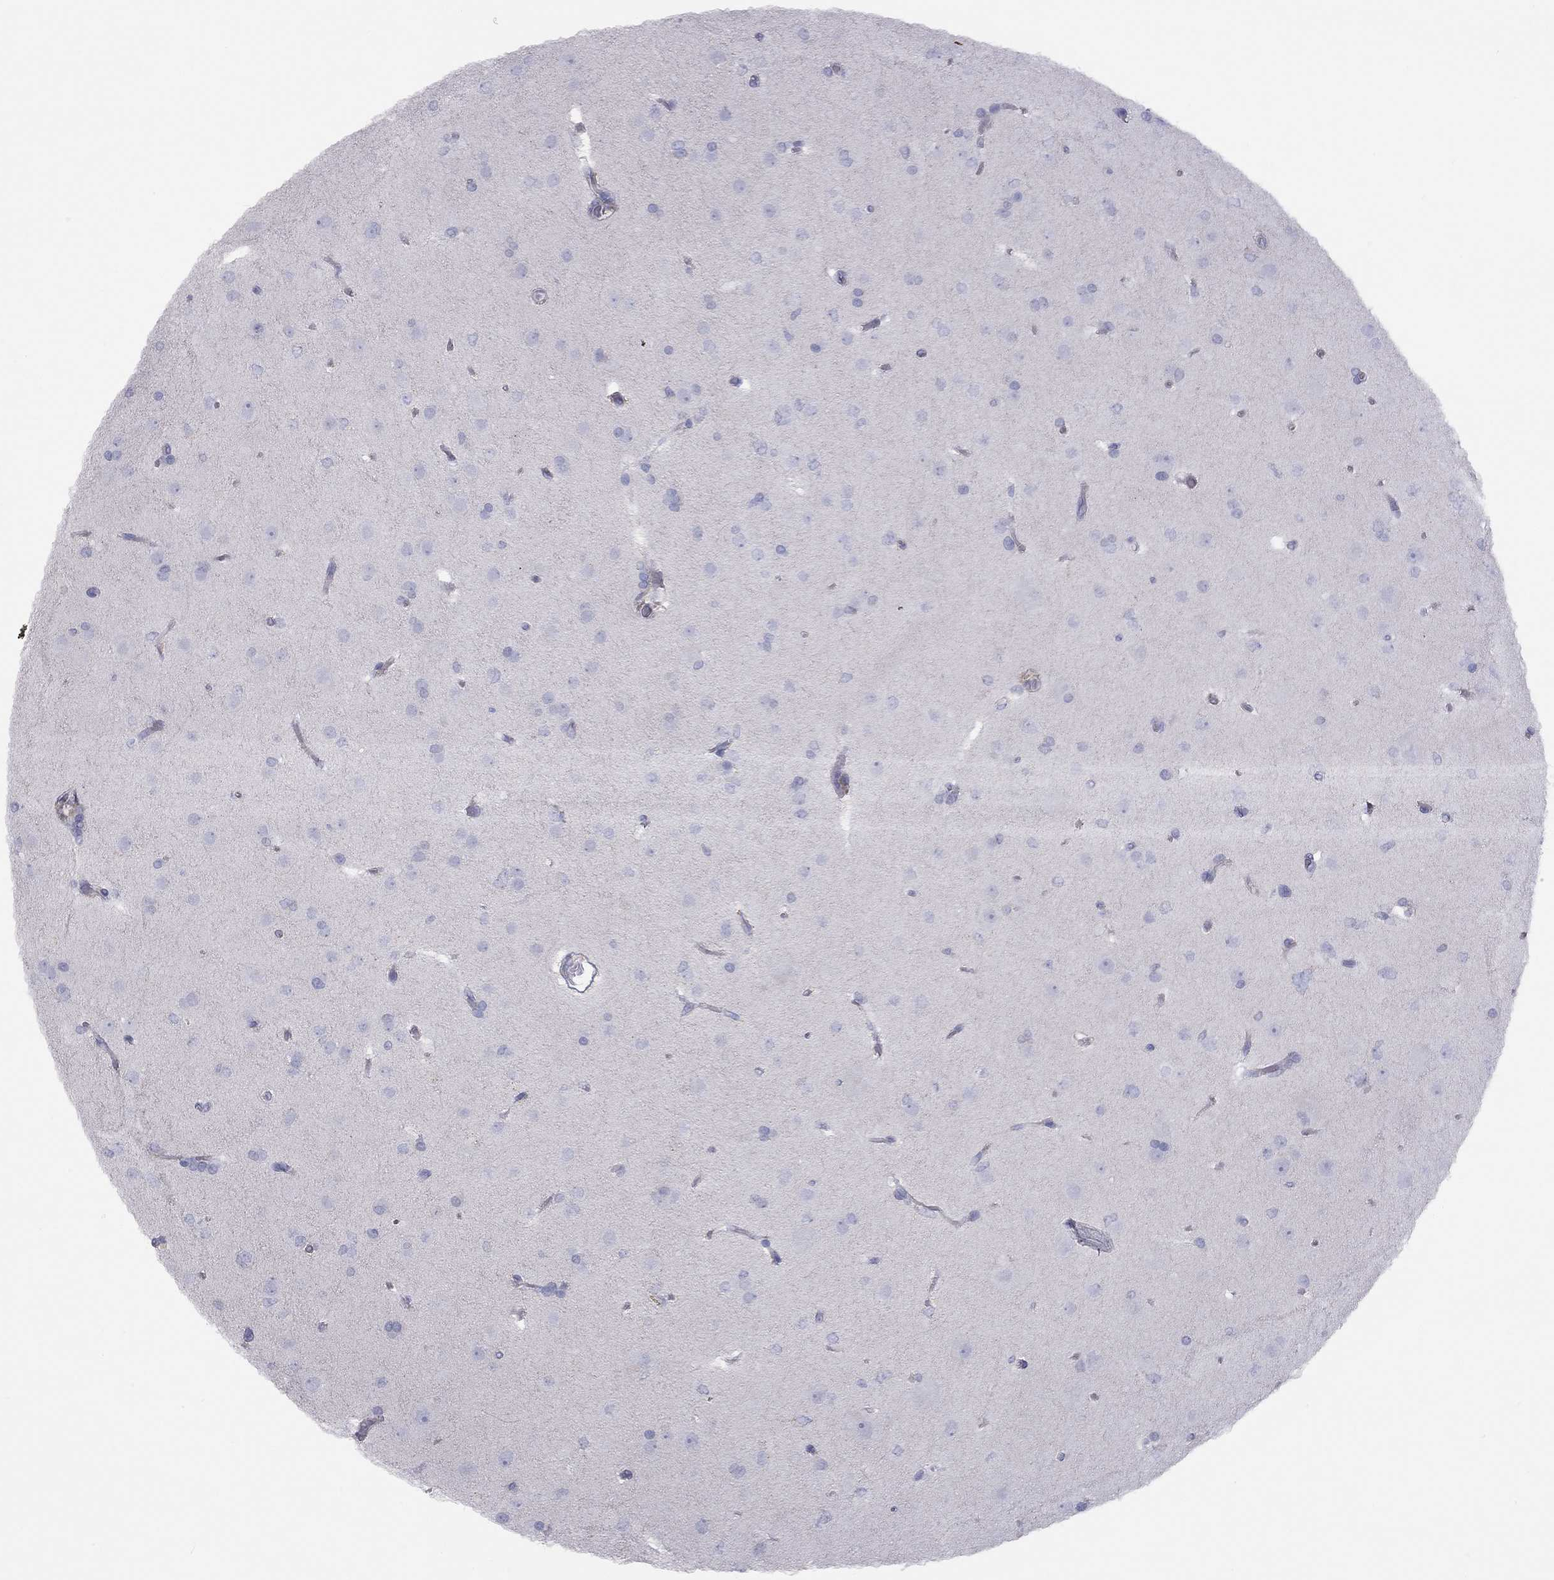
{"staining": {"intensity": "negative", "quantity": "none", "location": "none"}, "tissue": "glioma", "cell_type": "Tumor cells", "image_type": "cancer", "snomed": [{"axis": "morphology", "description": "Glioma, malignant, Low grade"}, {"axis": "topography", "description": "Brain"}], "caption": "Tumor cells show no significant positivity in glioma.", "gene": "ADCYAP1", "patient": {"sex": "female", "age": 32}}